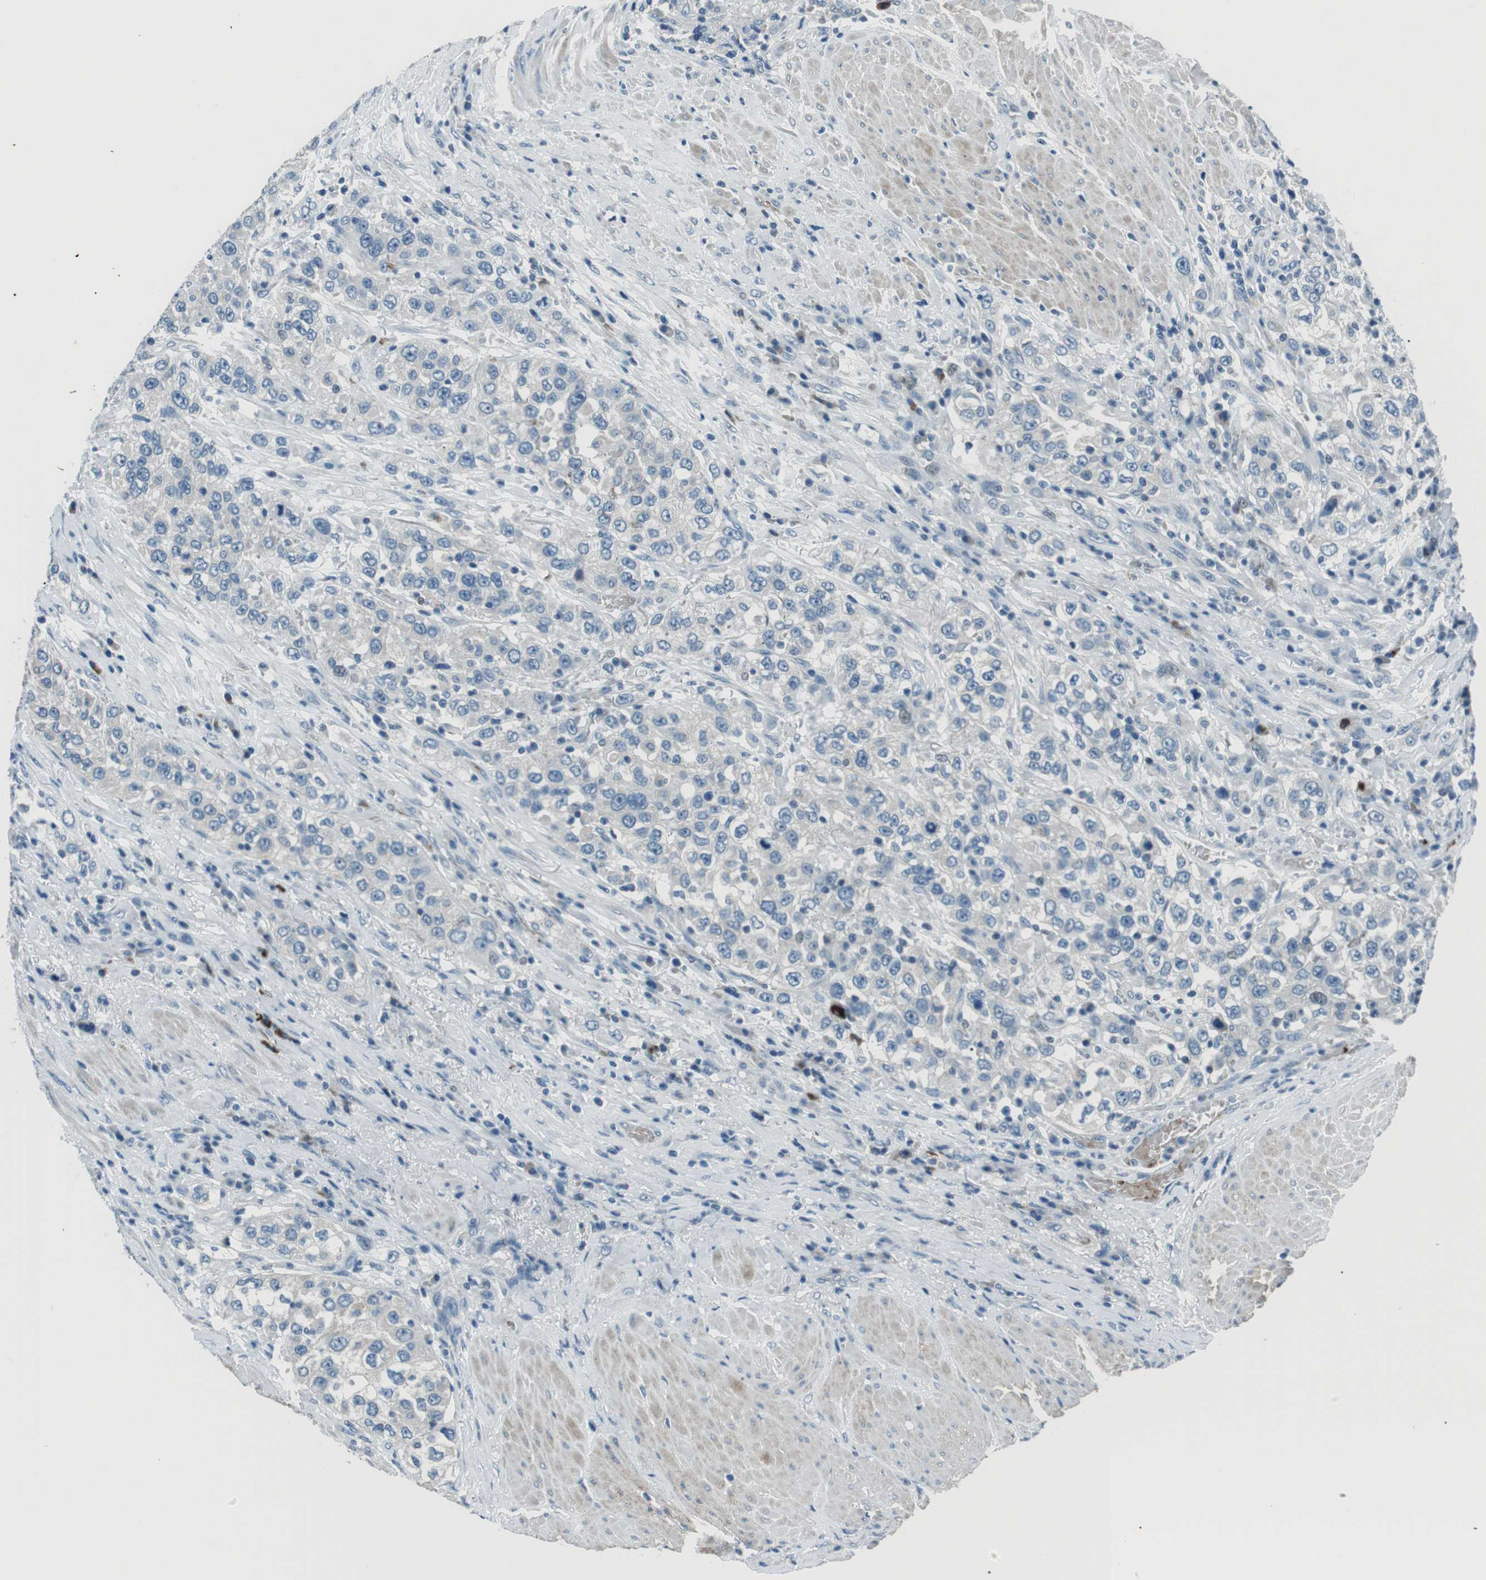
{"staining": {"intensity": "negative", "quantity": "none", "location": "none"}, "tissue": "urothelial cancer", "cell_type": "Tumor cells", "image_type": "cancer", "snomed": [{"axis": "morphology", "description": "Urothelial carcinoma, High grade"}, {"axis": "topography", "description": "Urinary bladder"}], "caption": "Immunohistochemistry (IHC) histopathology image of neoplastic tissue: high-grade urothelial carcinoma stained with DAB (3,3'-diaminobenzidine) shows no significant protein positivity in tumor cells.", "gene": "ST6GAL1", "patient": {"sex": "female", "age": 80}}